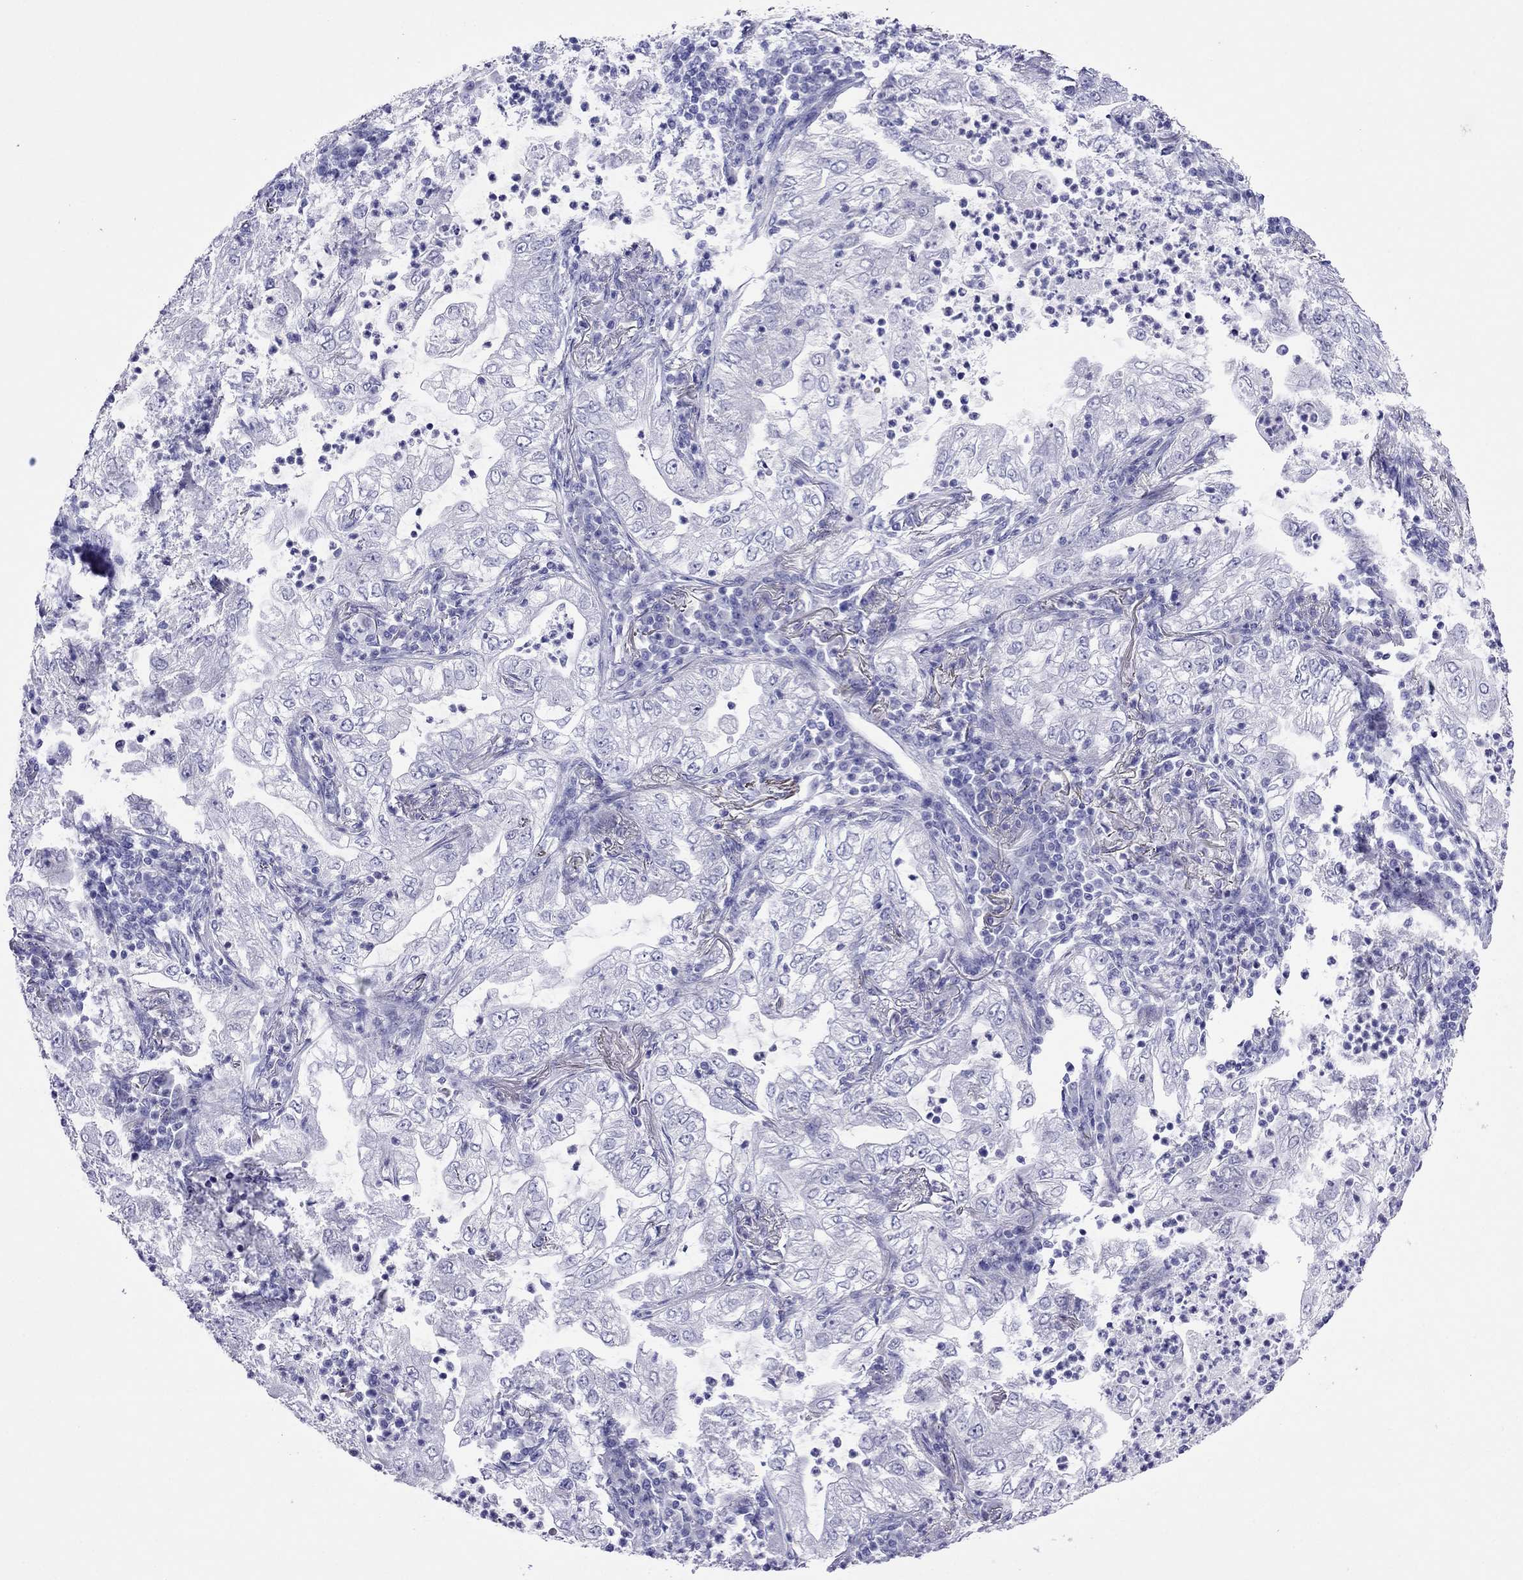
{"staining": {"intensity": "negative", "quantity": "none", "location": "none"}, "tissue": "lung cancer", "cell_type": "Tumor cells", "image_type": "cancer", "snomed": [{"axis": "morphology", "description": "Adenocarcinoma, NOS"}, {"axis": "topography", "description": "Lung"}], "caption": "Immunohistochemistry photomicrograph of neoplastic tissue: lung adenocarcinoma stained with DAB displays no significant protein expression in tumor cells.", "gene": "PCDHA6", "patient": {"sex": "female", "age": 73}}